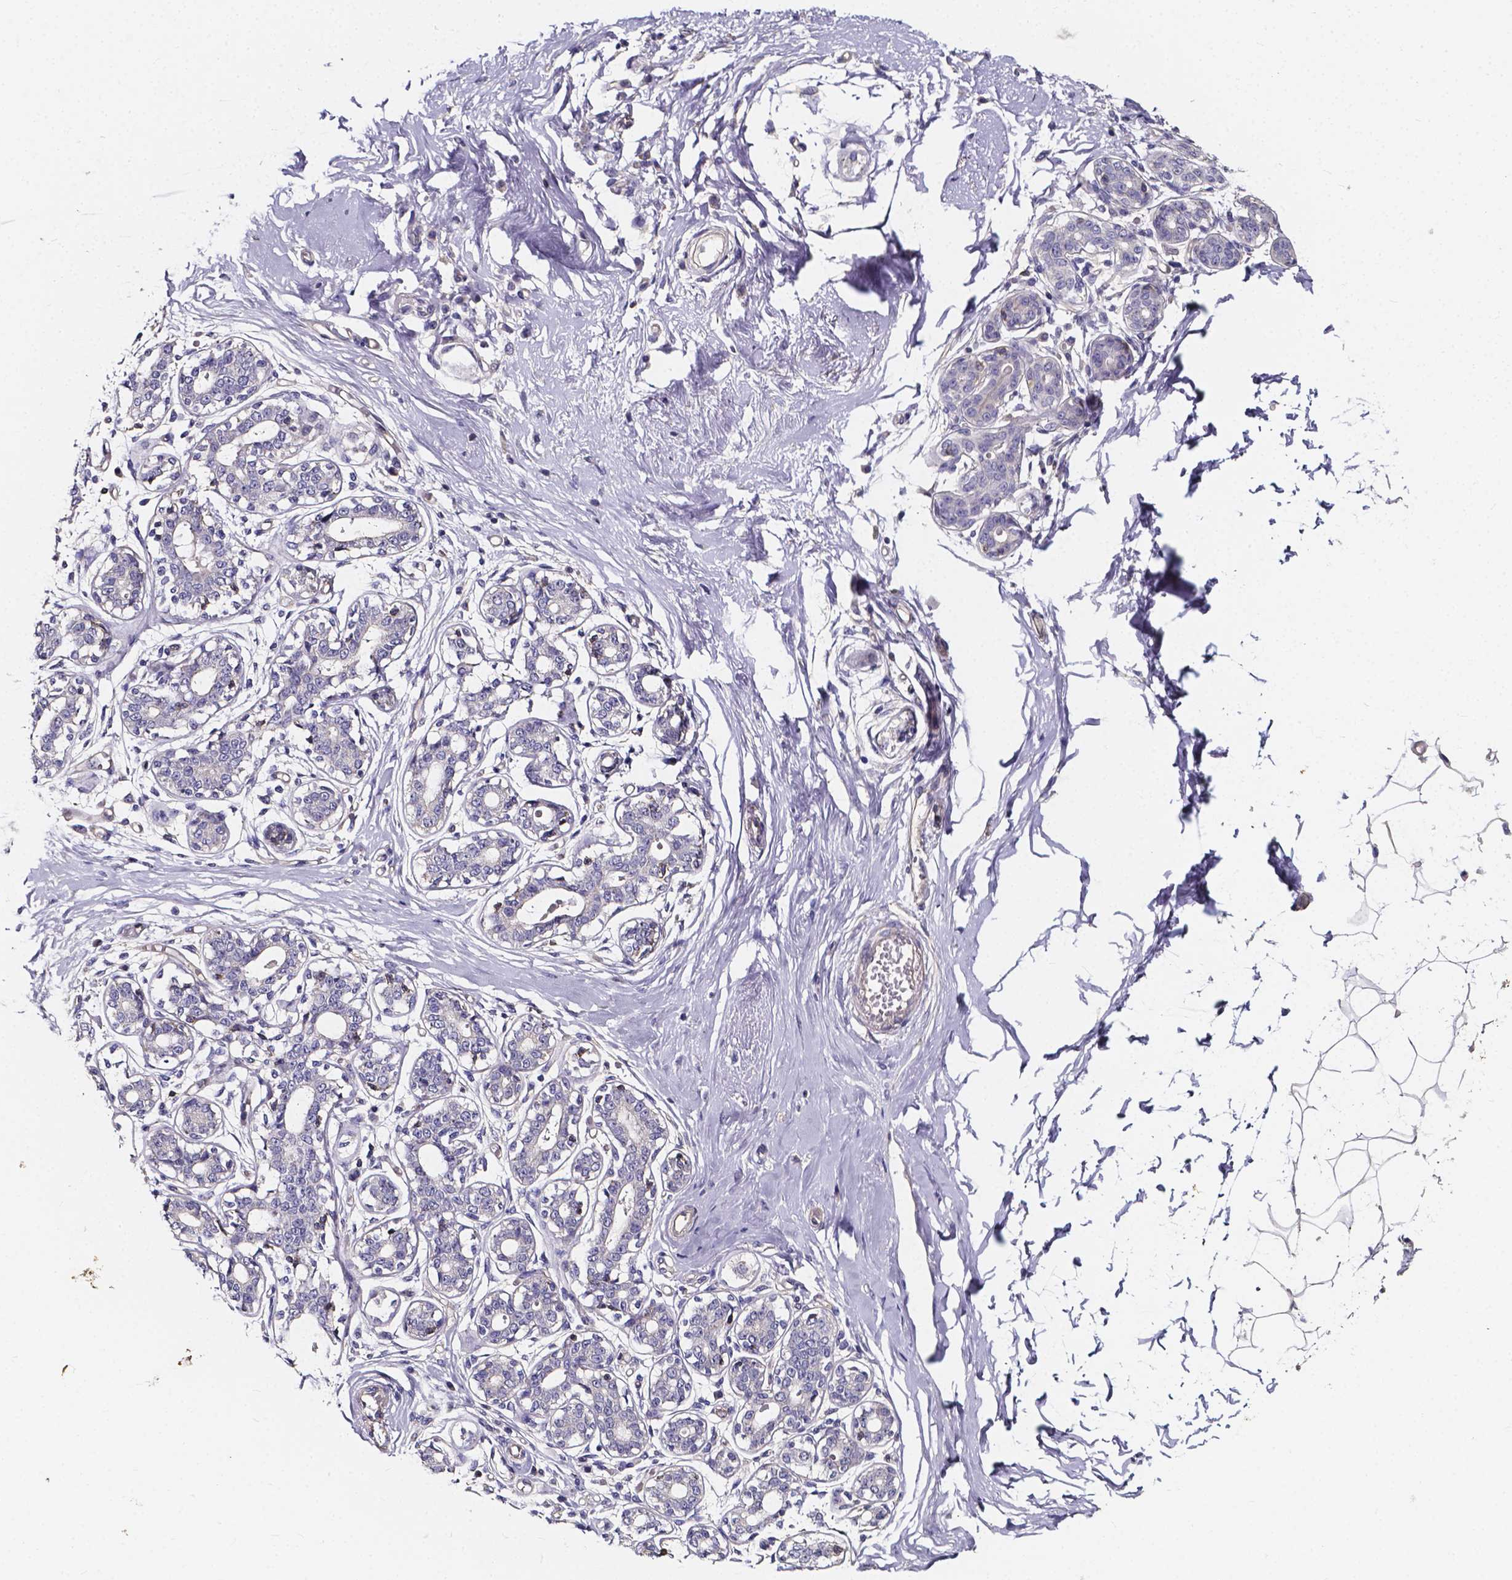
{"staining": {"intensity": "weak", "quantity": "<25%", "location": "cytoplasmic/membranous"}, "tissue": "breast", "cell_type": "Adipocytes", "image_type": "normal", "snomed": [{"axis": "morphology", "description": "Normal tissue, NOS"}, {"axis": "topography", "description": "Skin"}, {"axis": "topography", "description": "Breast"}], "caption": "IHC micrograph of normal breast: human breast stained with DAB exhibits no significant protein staining in adipocytes. (Stains: DAB (3,3'-diaminobenzidine) IHC with hematoxylin counter stain, Microscopy: brightfield microscopy at high magnification).", "gene": "THEMIS", "patient": {"sex": "female", "age": 43}}